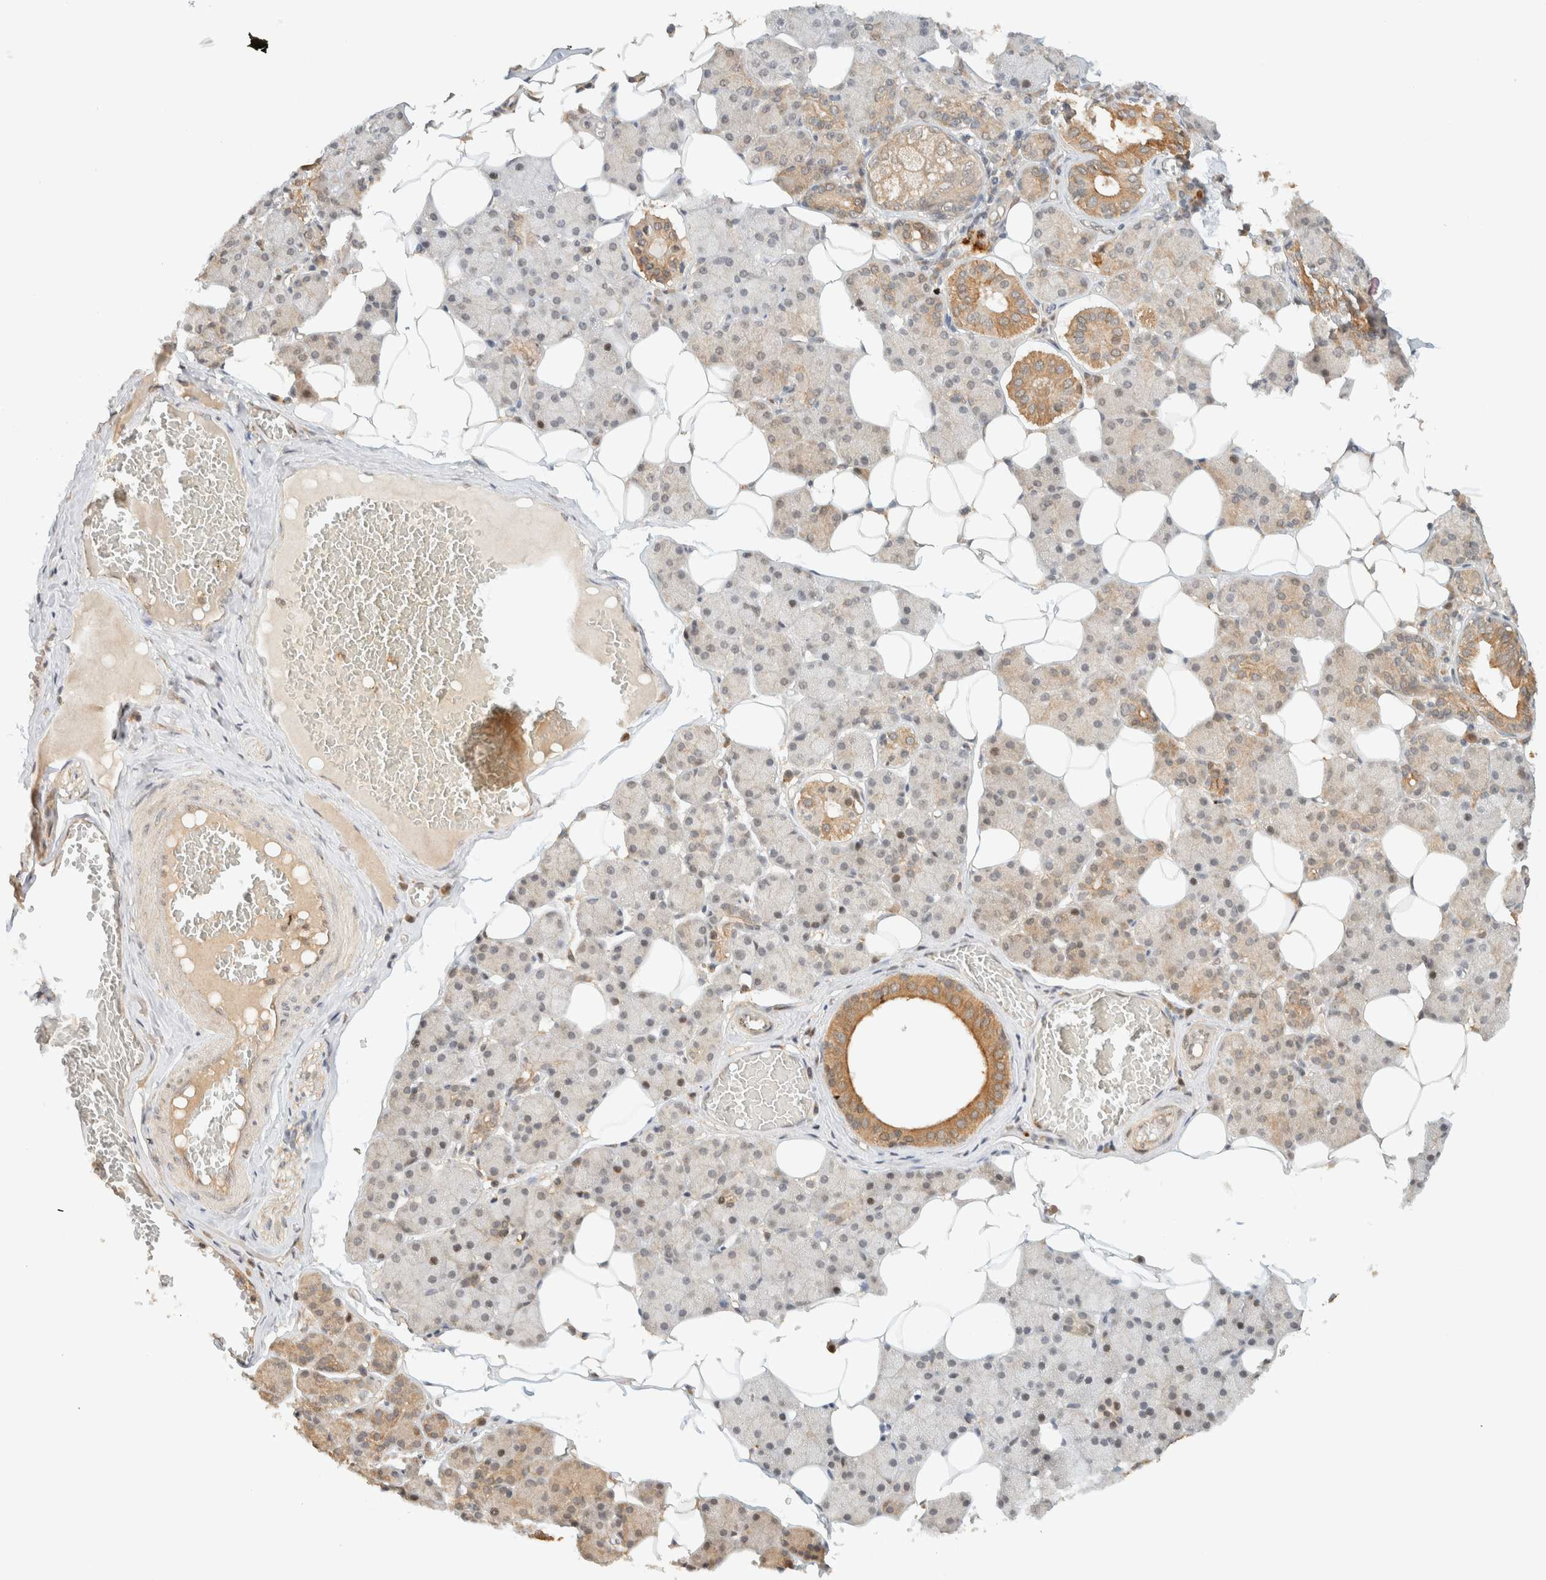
{"staining": {"intensity": "moderate", "quantity": "25%-75%", "location": "cytoplasmic/membranous"}, "tissue": "salivary gland", "cell_type": "Glandular cells", "image_type": "normal", "snomed": [{"axis": "morphology", "description": "Normal tissue, NOS"}, {"axis": "topography", "description": "Salivary gland"}], "caption": "A medium amount of moderate cytoplasmic/membranous staining is identified in approximately 25%-75% of glandular cells in benign salivary gland.", "gene": "ZBTB34", "patient": {"sex": "female", "age": 33}}